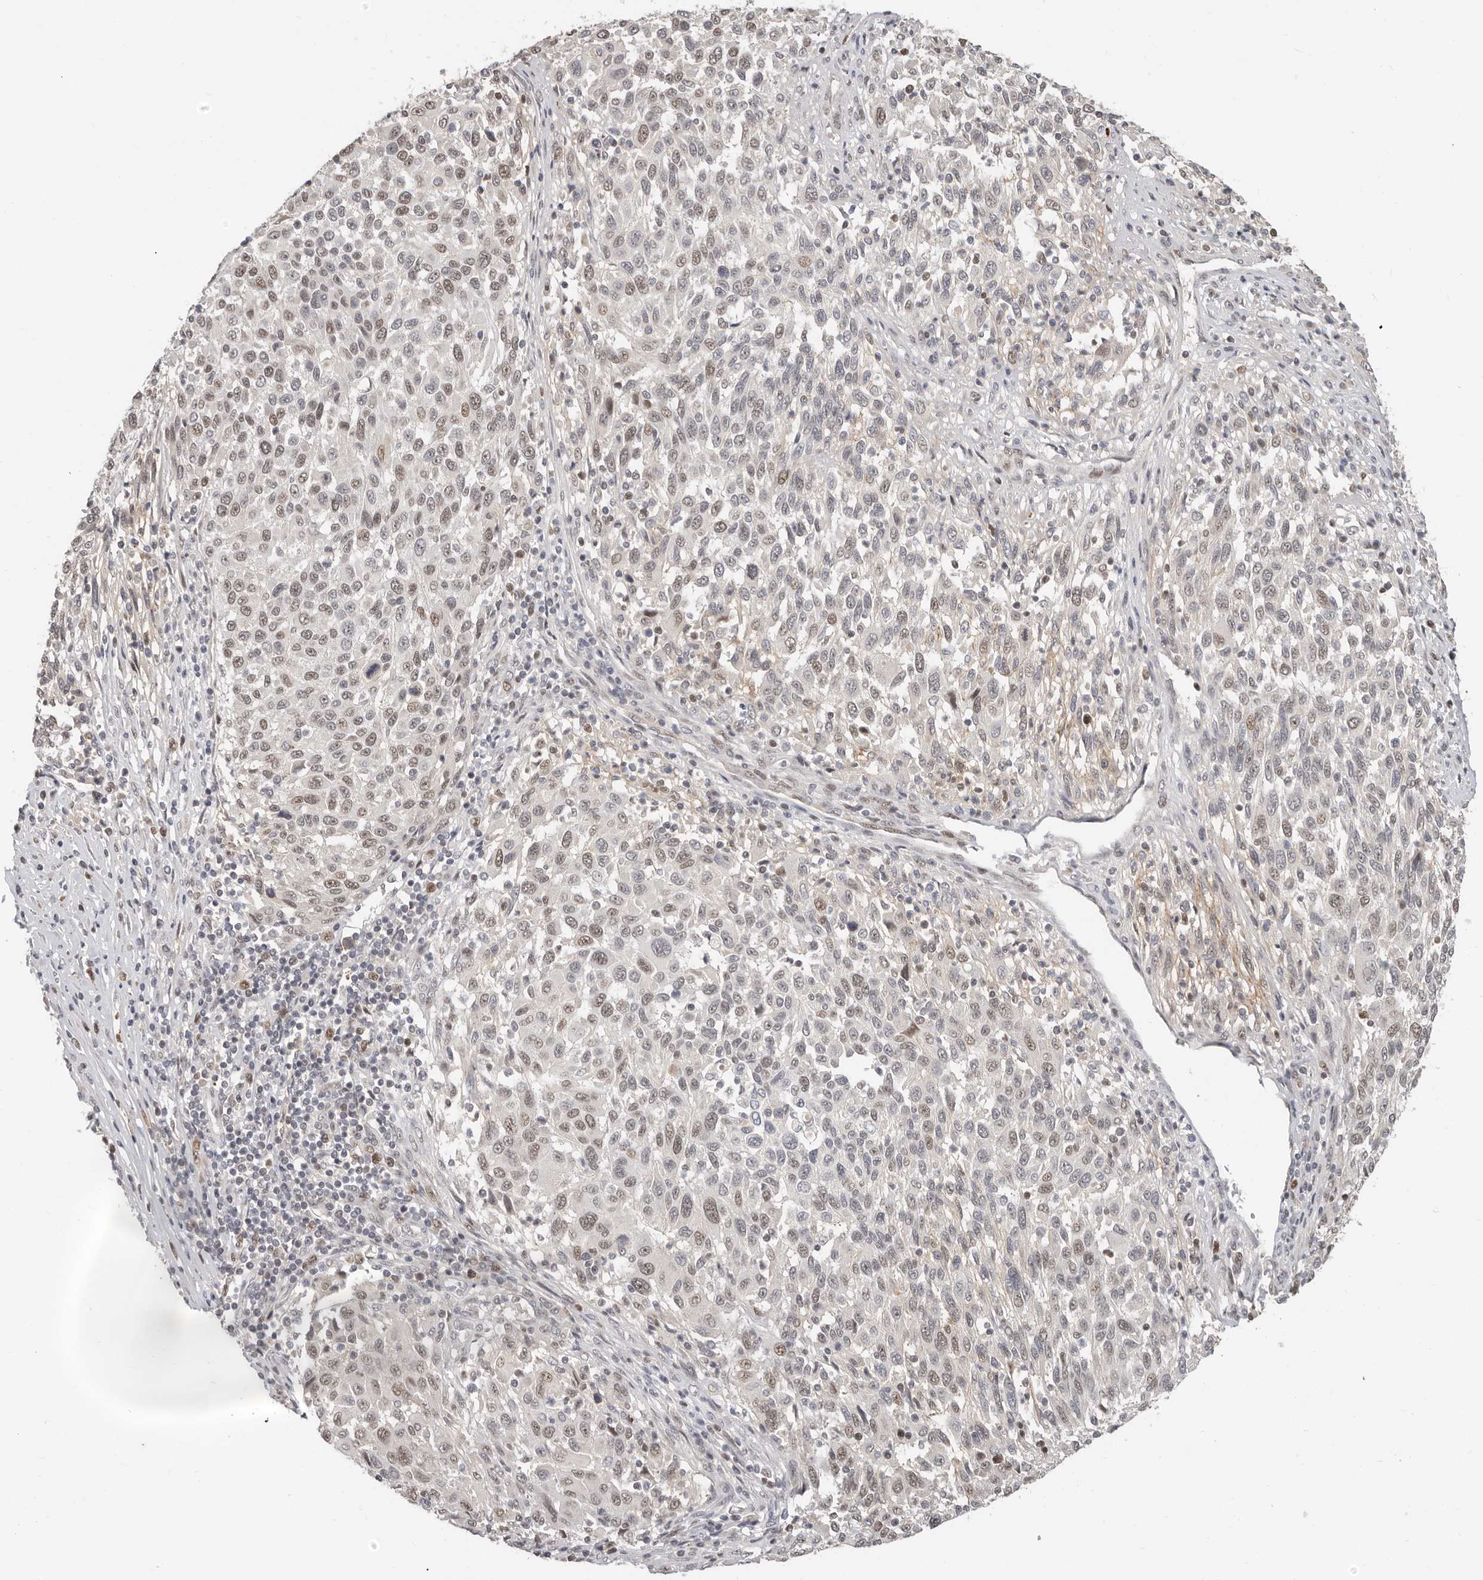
{"staining": {"intensity": "weak", "quantity": "25%-75%", "location": "nuclear"}, "tissue": "melanoma", "cell_type": "Tumor cells", "image_type": "cancer", "snomed": [{"axis": "morphology", "description": "Malignant melanoma, Metastatic site"}, {"axis": "topography", "description": "Lymph node"}], "caption": "An image showing weak nuclear positivity in about 25%-75% of tumor cells in malignant melanoma (metastatic site), as visualized by brown immunohistochemical staining.", "gene": "RFC2", "patient": {"sex": "male", "age": 61}}